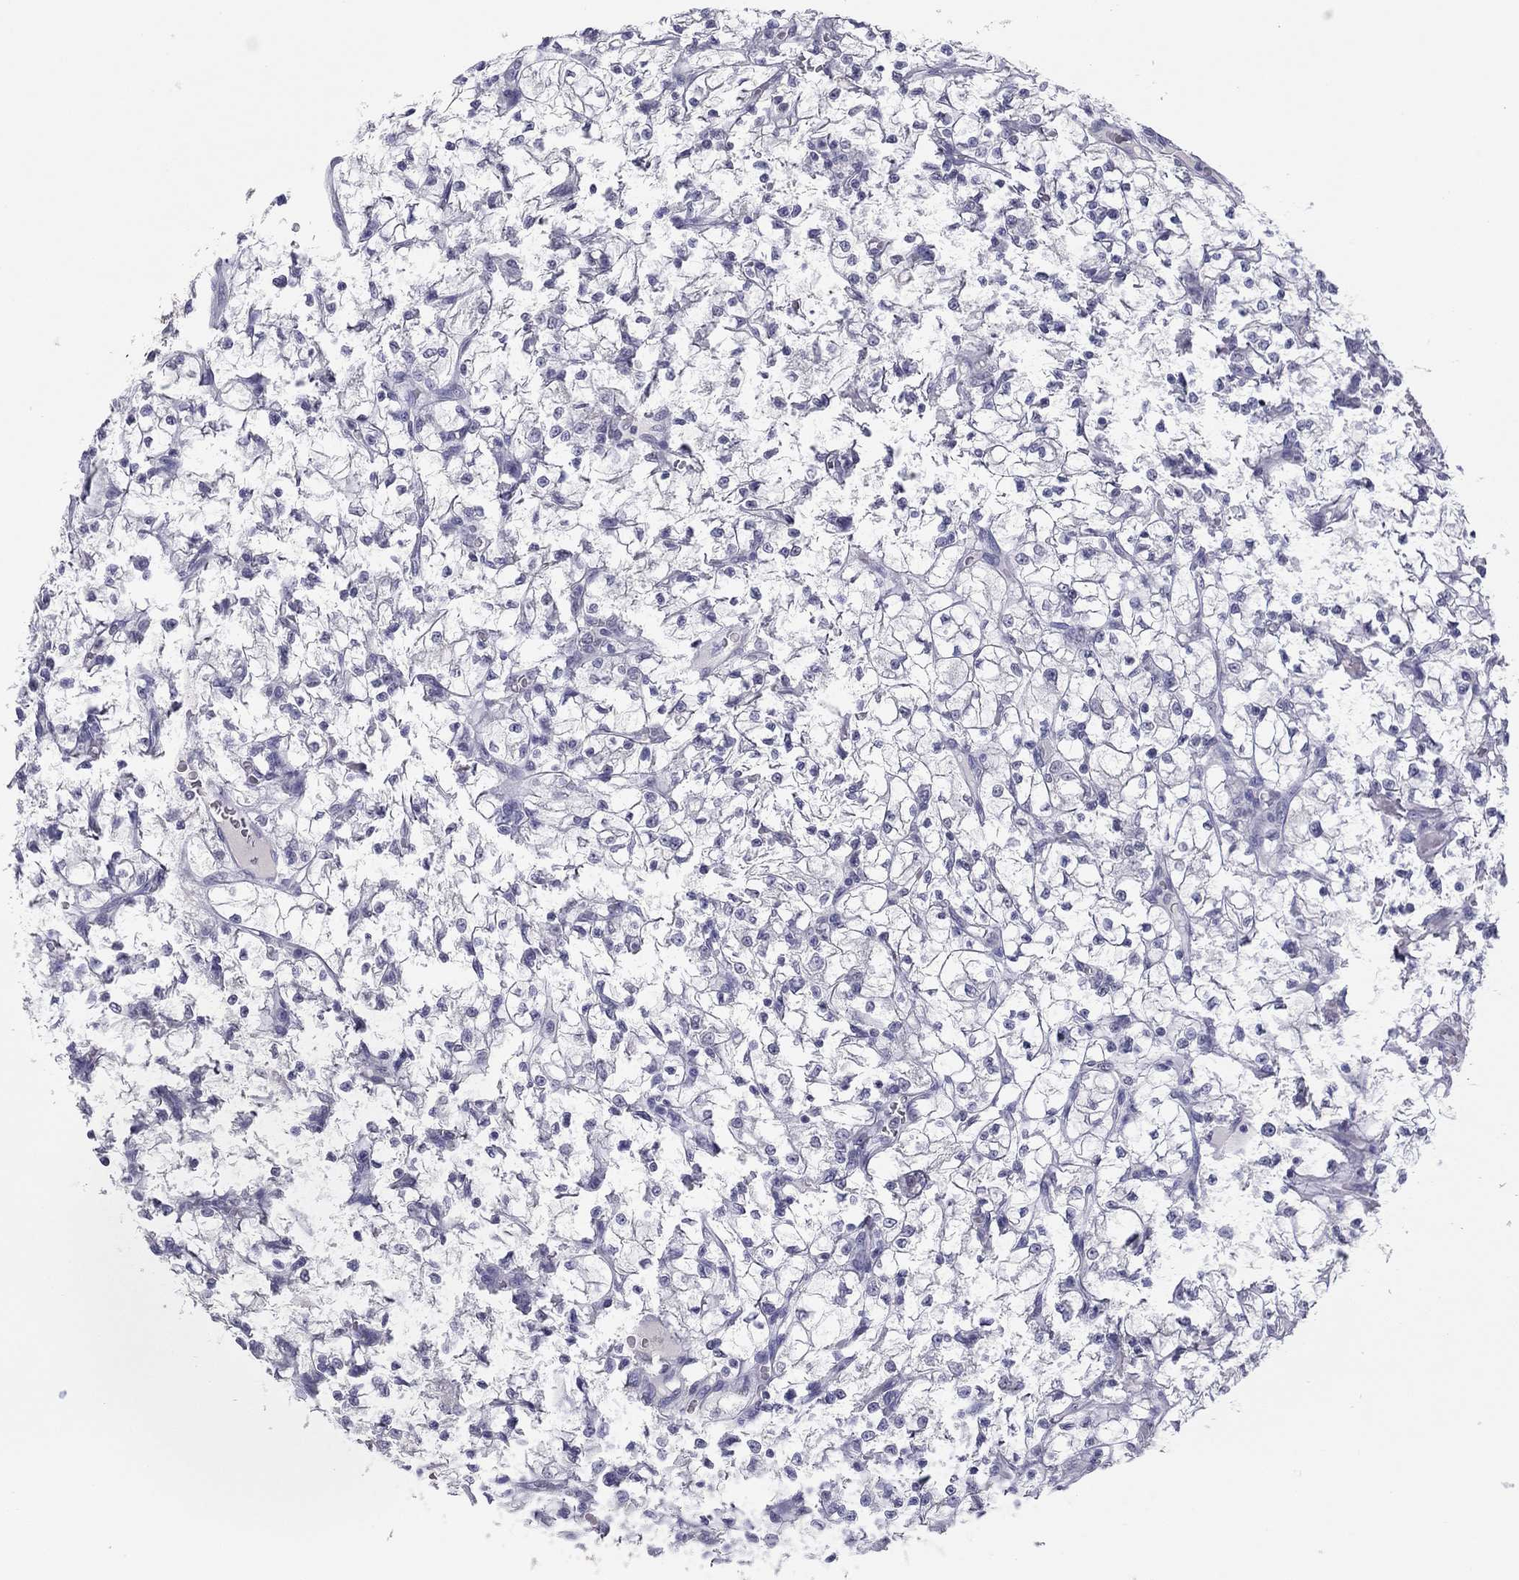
{"staining": {"intensity": "negative", "quantity": "none", "location": "none"}, "tissue": "renal cancer", "cell_type": "Tumor cells", "image_type": "cancer", "snomed": [{"axis": "morphology", "description": "Adenocarcinoma, NOS"}, {"axis": "topography", "description": "Kidney"}], "caption": "A histopathology image of adenocarcinoma (renal) stained for a protein exhibits no brown staining in tumor cells.", "gene": "KRT75", "patient": {"sex": "female", "age": 64}}